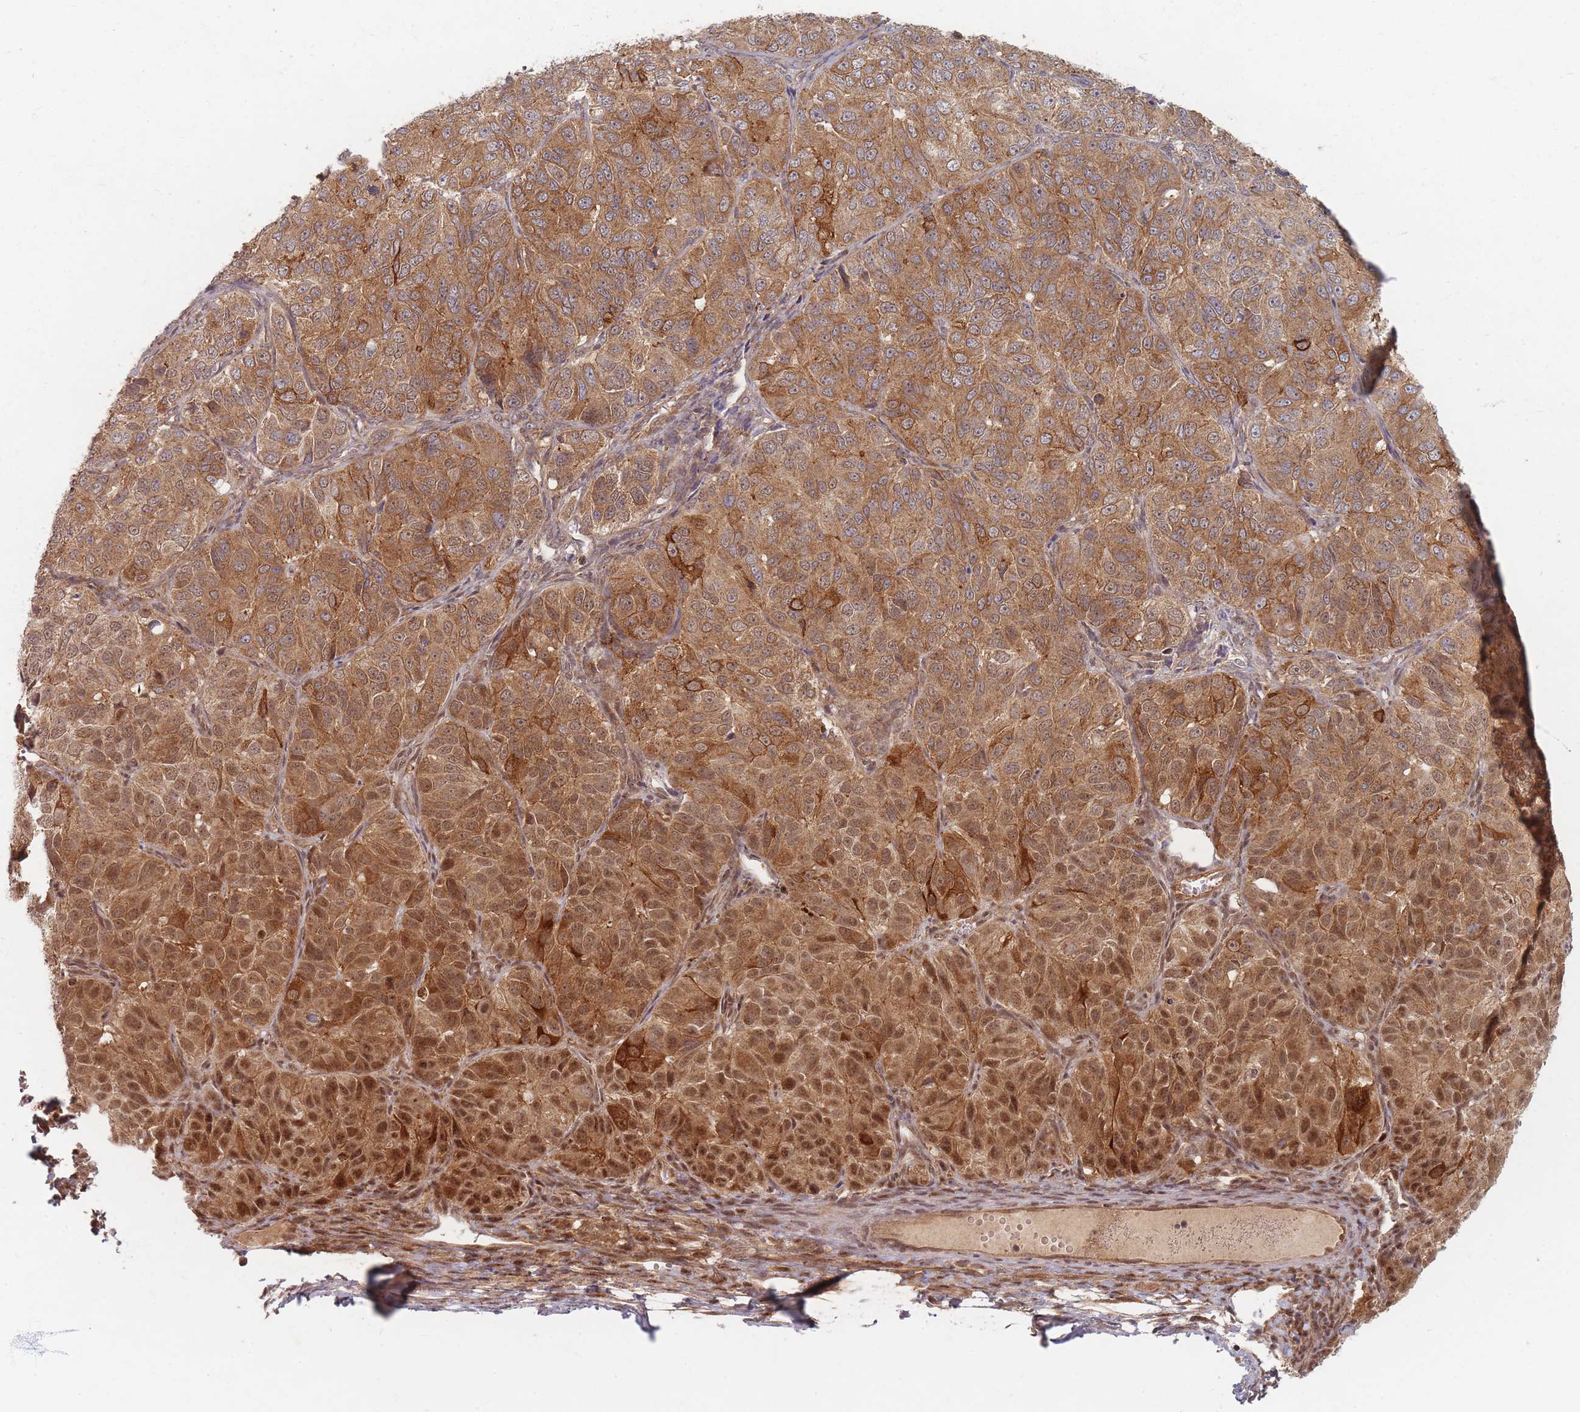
{"staining": {"intensity": "moderate", "quantity": ">75%", "location": "cytoplasmic/membranous,nuclear"}, "tissue": "ovarian cancer", "cell_type": "Tumor cells", "image_type": "cancer", "snomed": [{"axis": "morphology", "description": "Carcinoma, endometroid"}, {"axis": "topography", "description": "Ovary"}], "caption": "This histopathology image exhibits endometroid carcinoma (ovarian) stained with IHC to label a protein in brown. The cytoplasmic/membranous and nuclear of tumor cells show moderate positivity for the protein. Nuclei are counter-stained blue.", "gene": "RADX", "patient": {"sex": "female", "age": 51}}